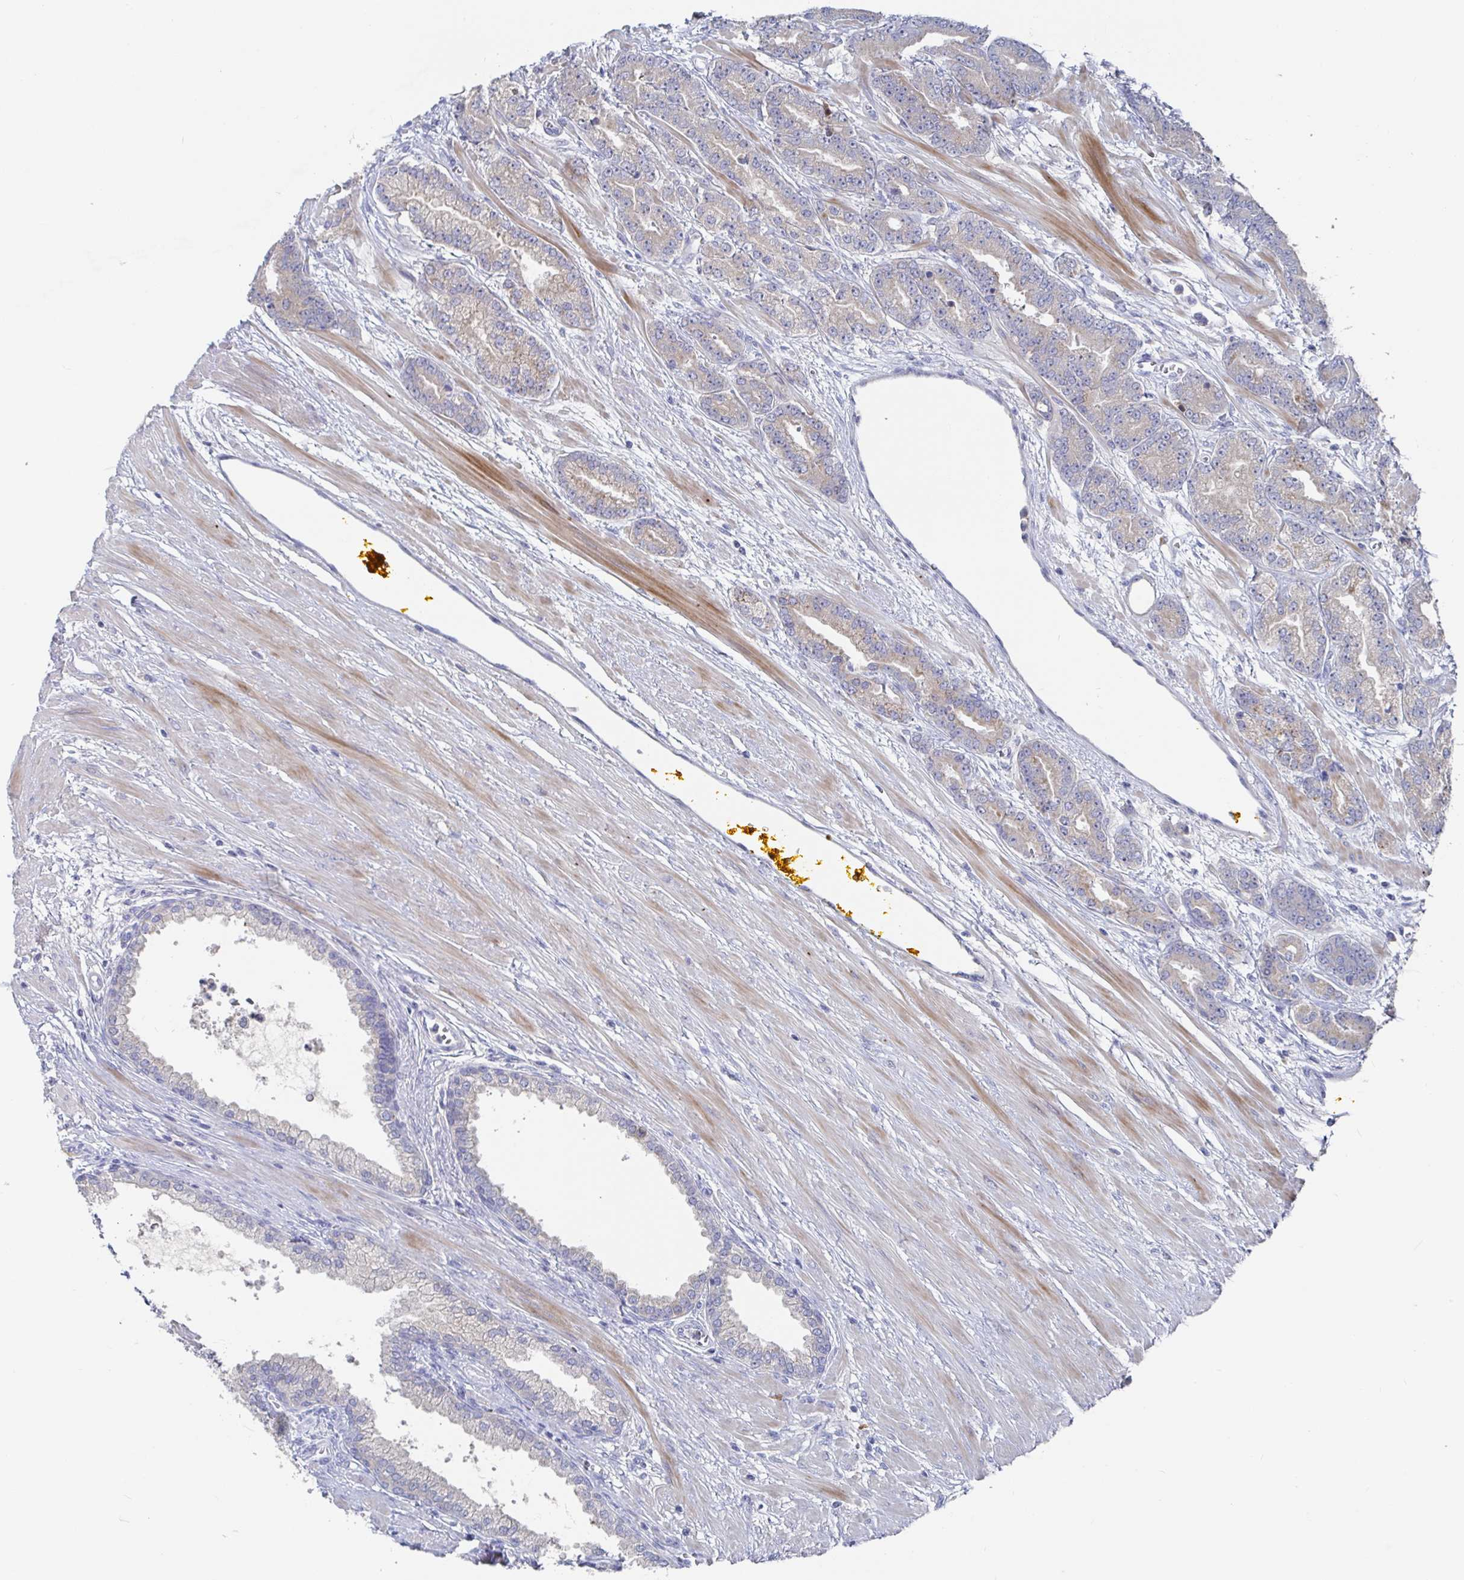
{"staining": {"intensity": "negative", "quantity": "none", "location": "none"}, "tissue": "prostate cancer", "cell_type": "Tumor cells", "image_type": "cancer", "snomed": [{"axis": "morphology", "description": "Adenocarcinoma, High grade"}, {"axis": "topography", "description": "Prostate"}], "caption": "IHC histopathology image of neoplastic tissue: human prostate high-grade adenocarcinoma stained with DAB demonstrates no significant protein expression in tumor cells.", "gene": "GPR148", "patient": {"sex": "male", "age": 60}}